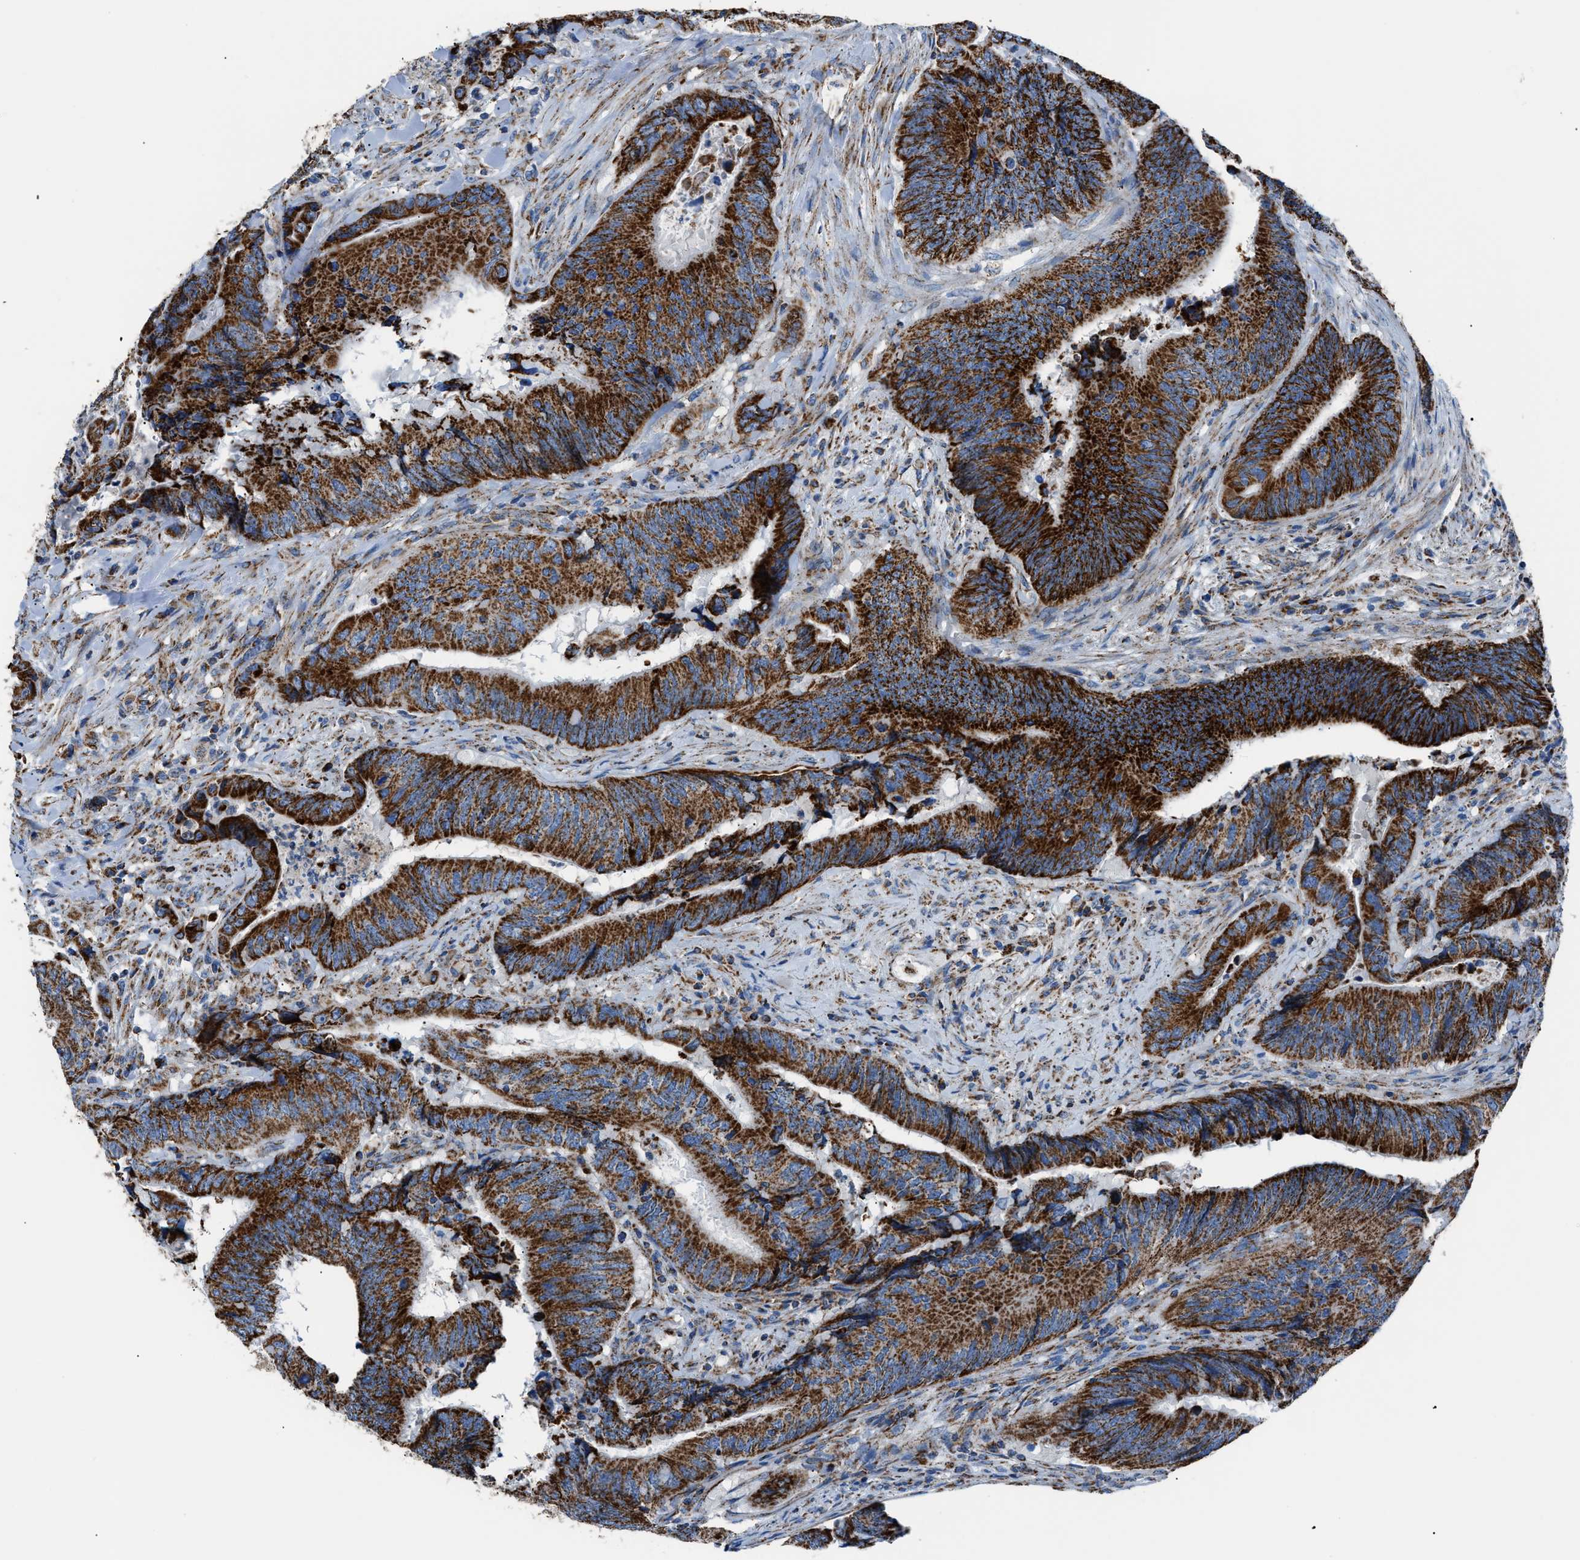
{"staining": {"intensity": "strong", "quantity": ">75%", "location": "cytoplasmic/membranous"}, "tissue": "colorectal cancer", "cell_type": "Tumor cells", "image_type": "cancer", "snomed": [{"axis": "morphology", "description": "Normal tissue, NOS"}, {"axis": "morphology", "description": "Adenocarcinoma, NOS"}, {"axis": "topography", "description": "Colon"}], "caption": "Human adenocarcinoma (colorectal) stained with a brown dye reveals strong cytoplasmic/membranous positive staining in about >75% of tumor cells.", "gene": "PHB2", "patient": {"sex": "male", "age": 56}}